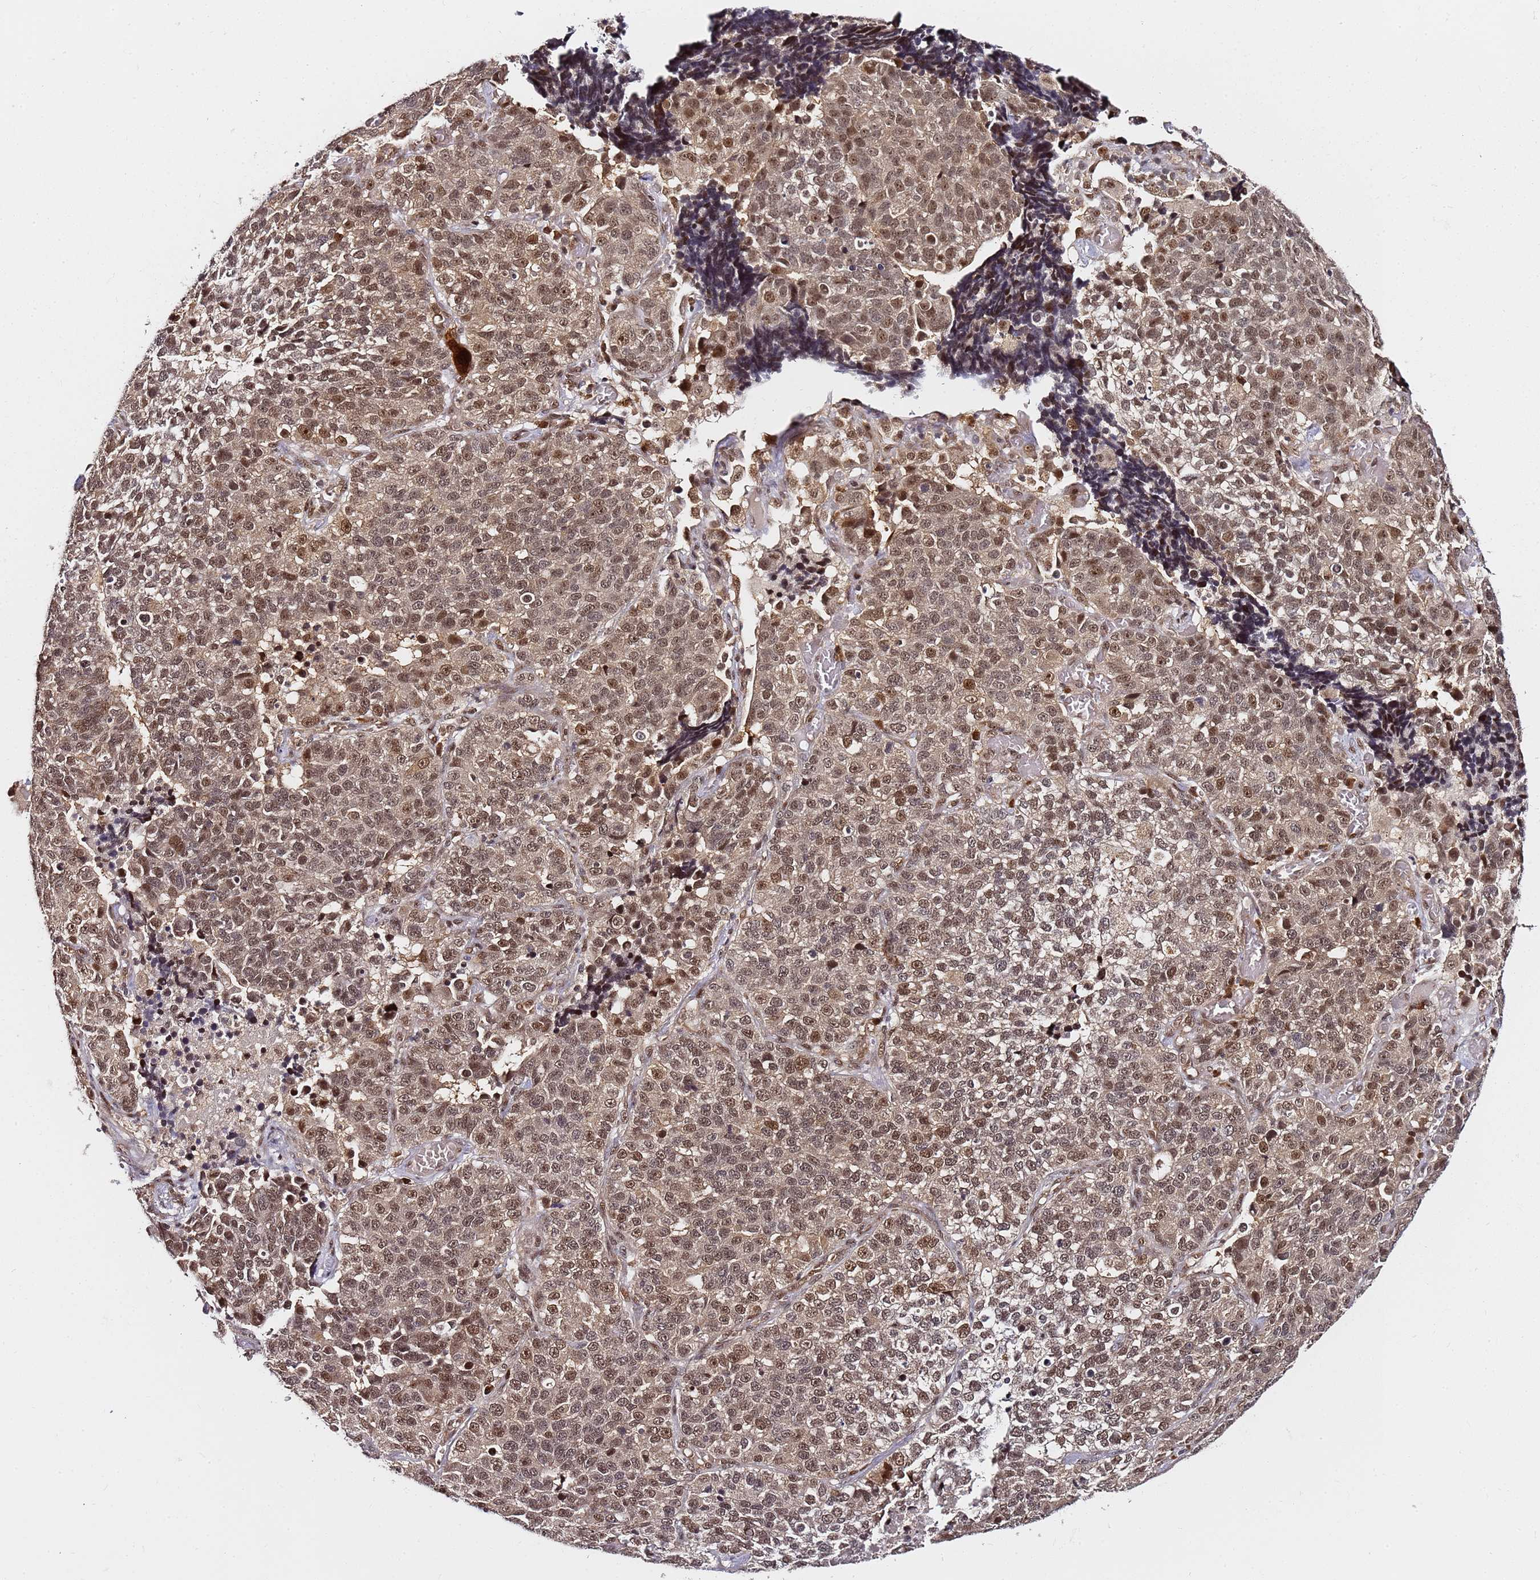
{"staining": {"intensity": "moderate", "quantity": ">75%", "location": "cytoplasmic/membranous,nuclear"}, "tissue": "lung cancer", "cell_type": "Tumor cells", "image_type": "cancer", "snomed": [{"axis": "morphology", "description": "Adenocarcinoma, NOS"}, {"axis": "topography", "description": "Lung"}], "caption": "A high-resolution photomicrograph shows immunohistochemistry staining of lung adenocarcinoma, which reveals moderate cytoplasmic/membranous and nuclear staining in about >75% of tumor cells.", "gene": "RGS18", "patient": {"sex": "male", "age": 49}}